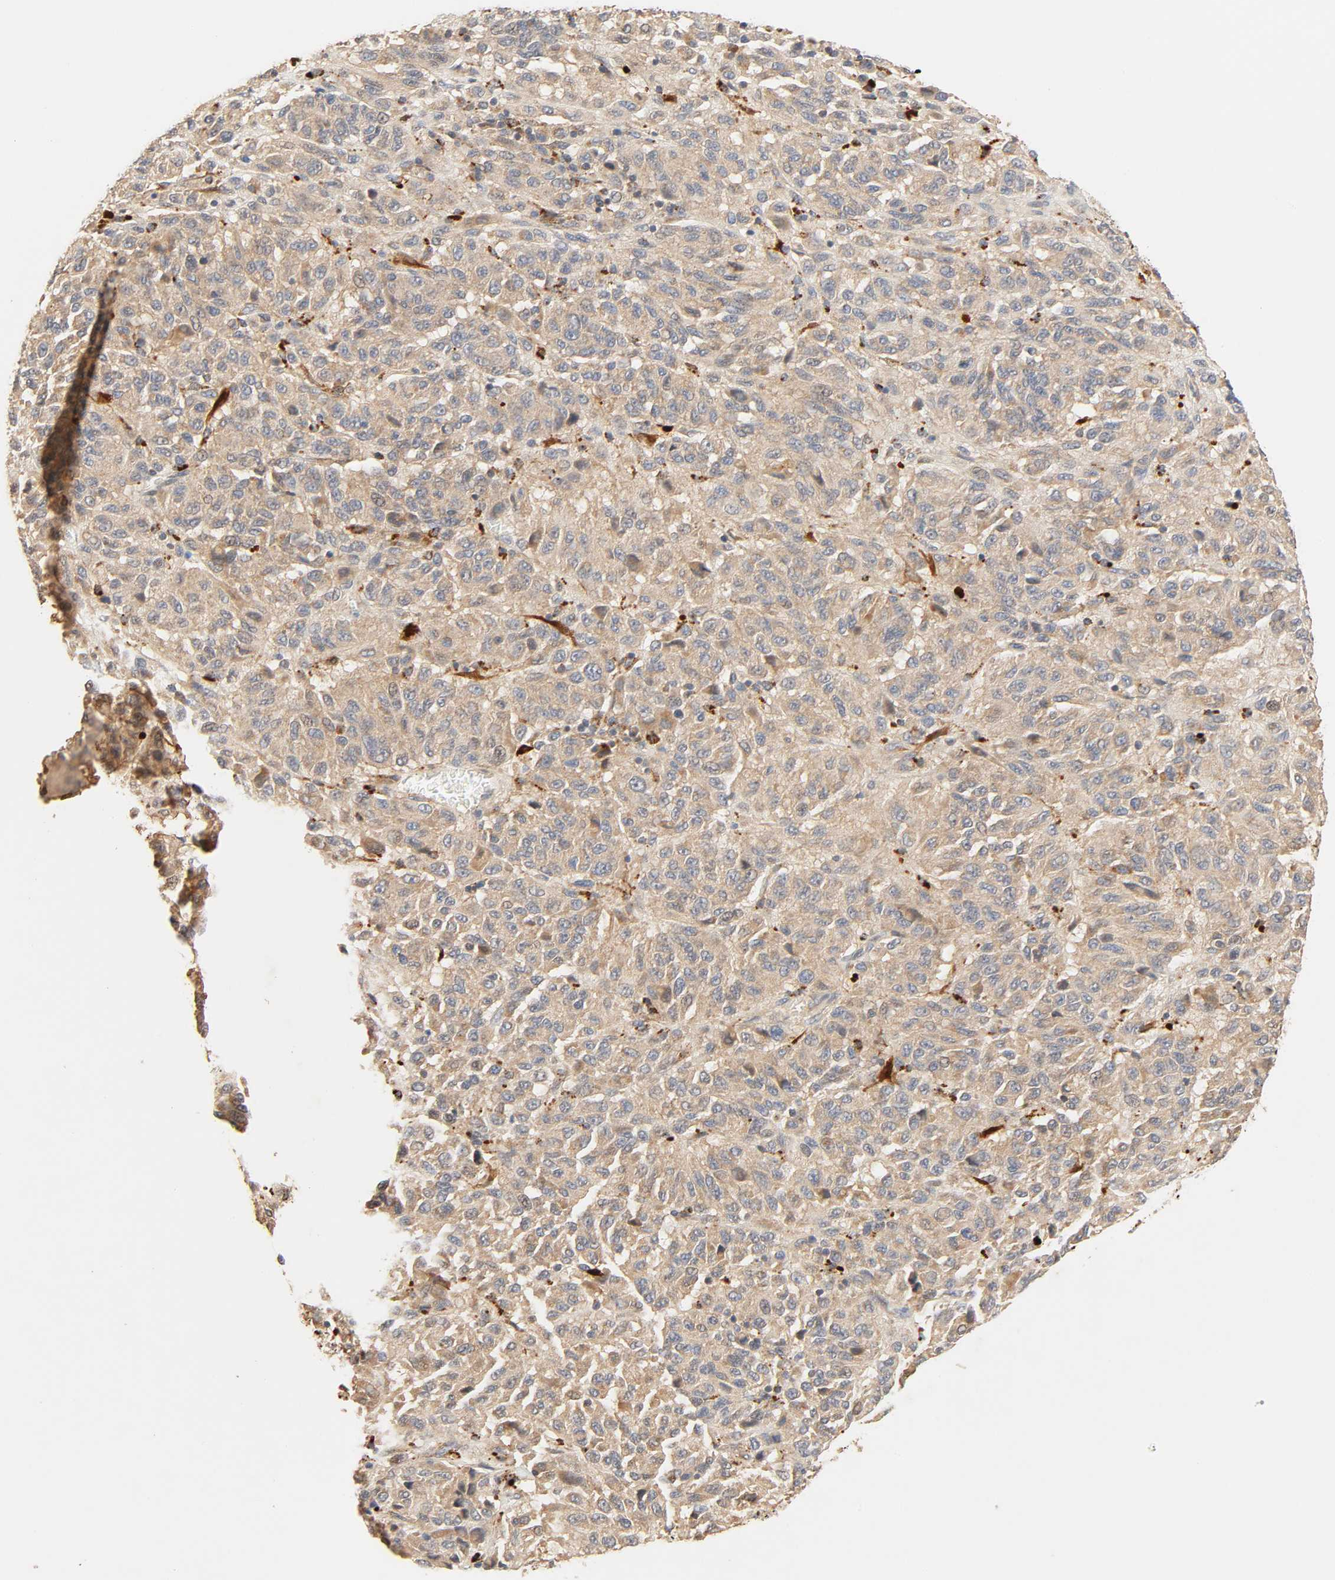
{"staining": {"intensity": "moderate", "quantity": ">75%", "location": "cytoplasmic/membranous"}, "tissue": "melanoma", "cell_type": "Tumor cells", "image_type": "cancer", "snomed": [{"axis": "morphology", "description": "Malignant melanoma, Metastatic site"}, {"axis": "topography", "description": "Lung"}], "caption": "Brown immunohistochemical staining in human melanoma exhibits moderate cytoplasmic/membranous staining in about >75% of tumor cells.", "gene": "MAPK6", "patient": {"sex": "male", "age": 64}}